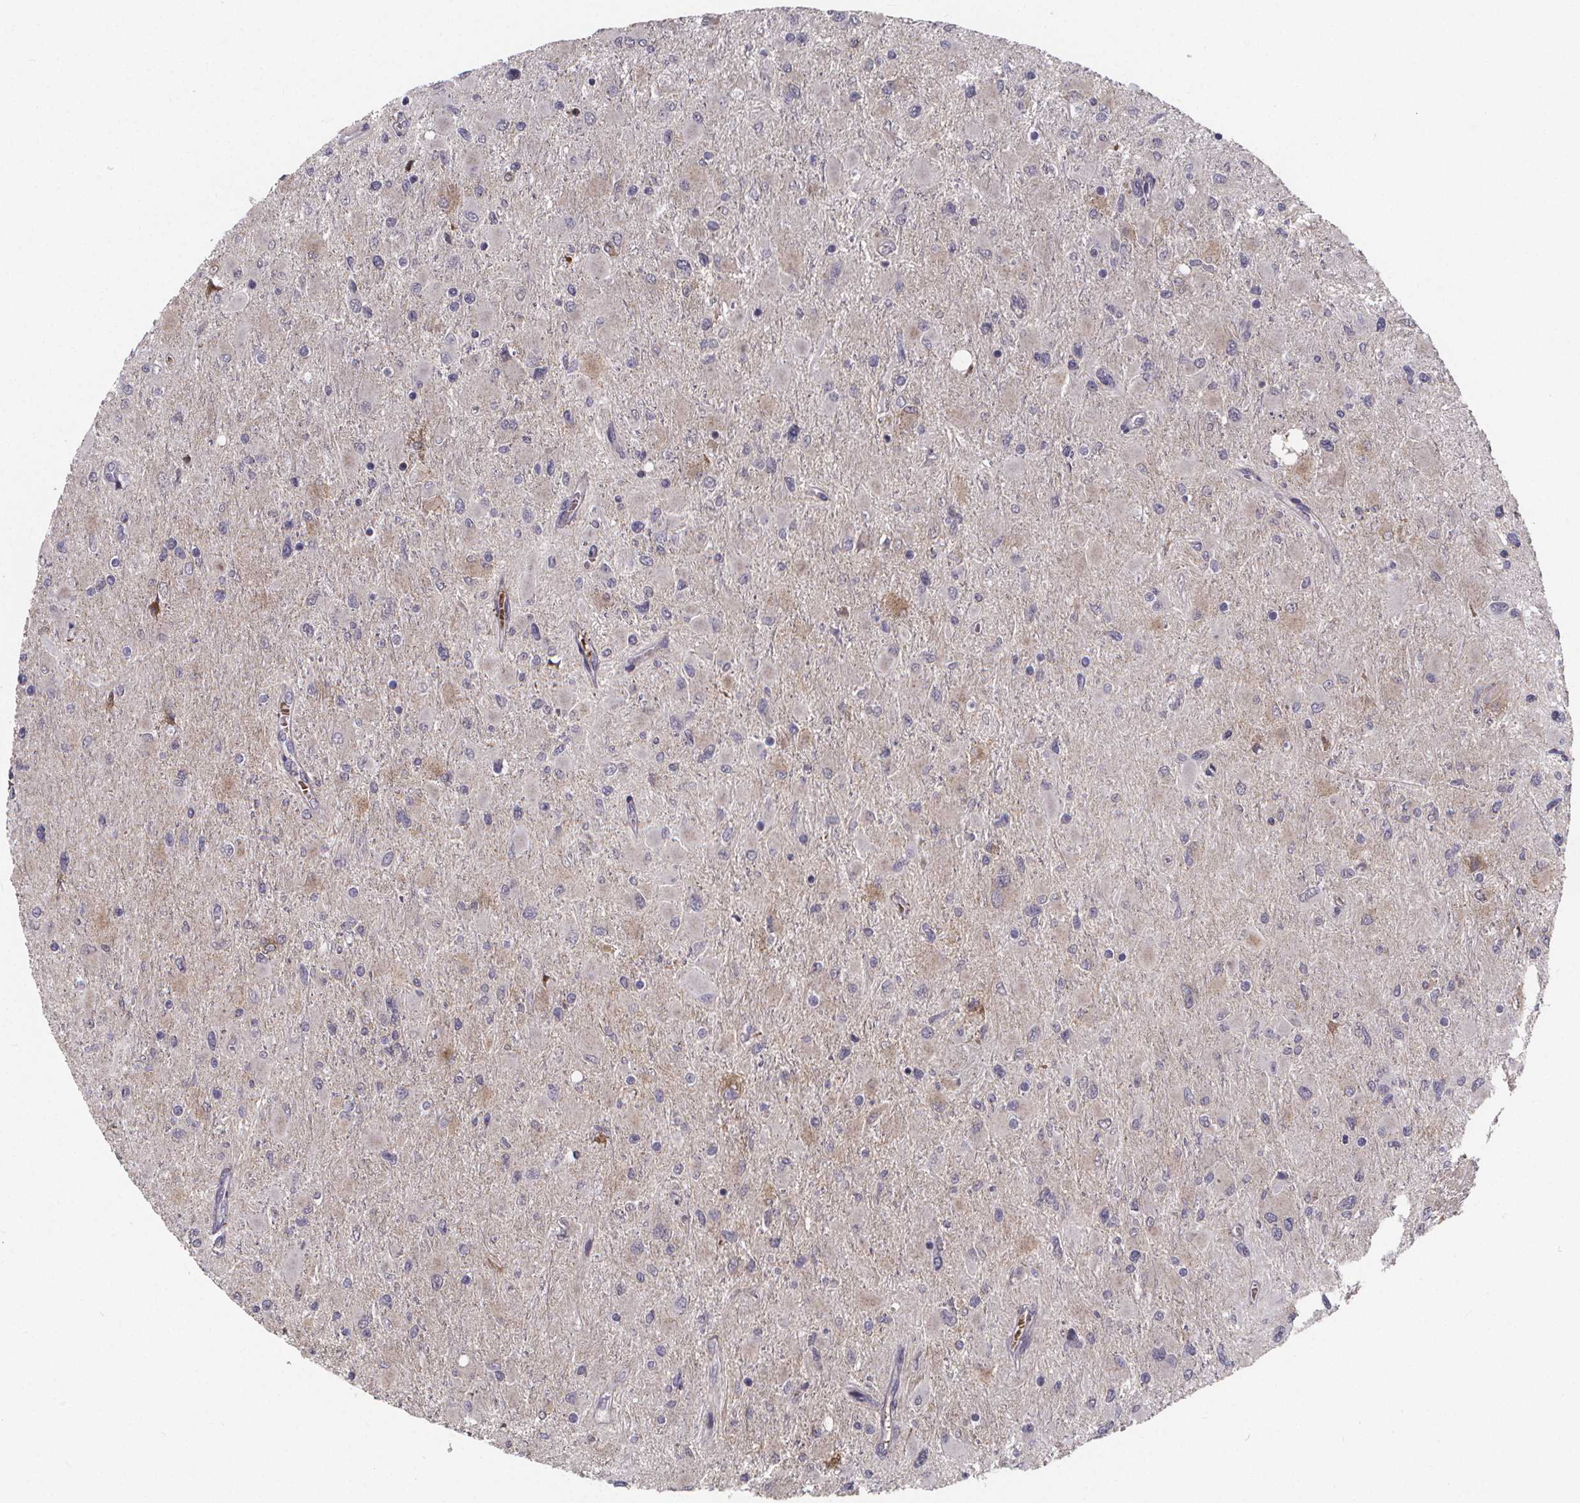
{"staining": {"intensity": "negative", "quantity": "none", "location": "none"}, "tissue": "glioma", "cell_type": "Tumor cells", "image_type": "cancer", "snomed": [{"axis": "morphology", "description": "Glioma, malignant, High grade"}, {"axis": "topography", "description": "Cerebral cortex"}], "caption": "This is an immunohistochemistry (IHC) photomicrograph of high-grade glioma (malignant). There is no staining in tumor cells.", "gene": "AGT", "patient": {"sex": "female", "age": 36}}